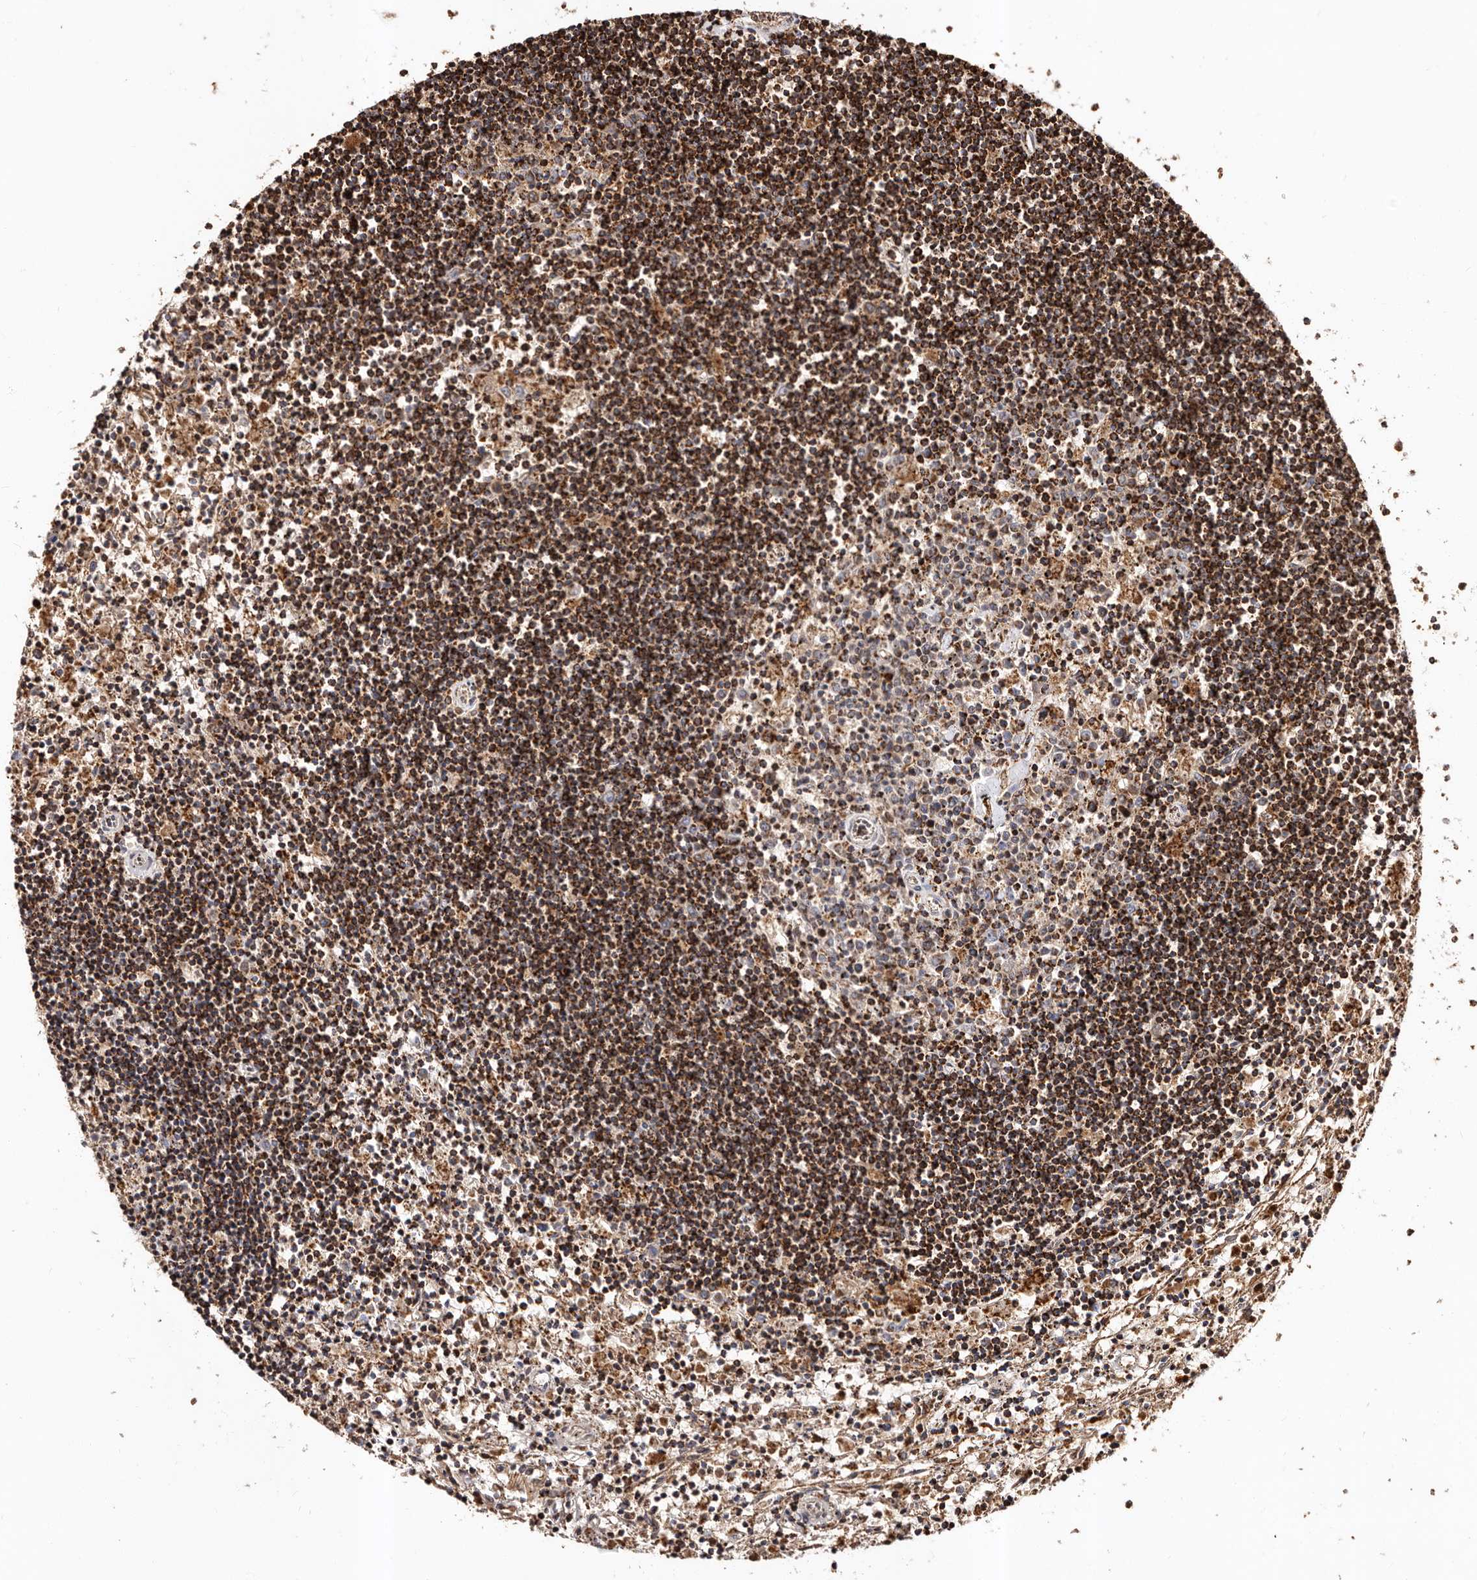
{"staining": {"intensity": "strong", "quantity": "25%-75%", "location": "cytoplasmic/membranous"}, "tissue": "lymphoma", "cell_type": "Tumor cells", "image_type": "cancer", "snomed": [{"axis": "morphology", "description": "Malignant lymphoma, non-Hodgkin's type, Low grade"}, {"axis": "topography", "description": "Spleen"}], "caption": "Lymphoma stained with DAB (3,3'-diaminobenzidine) immunohistochemistry (IHC) reveals high levels of strong cytoplasmic/membranous expression in approximately 25%-75% of tumor cells.", "gene": "BAX", "patient": {"sex": "male", "age": 76}}